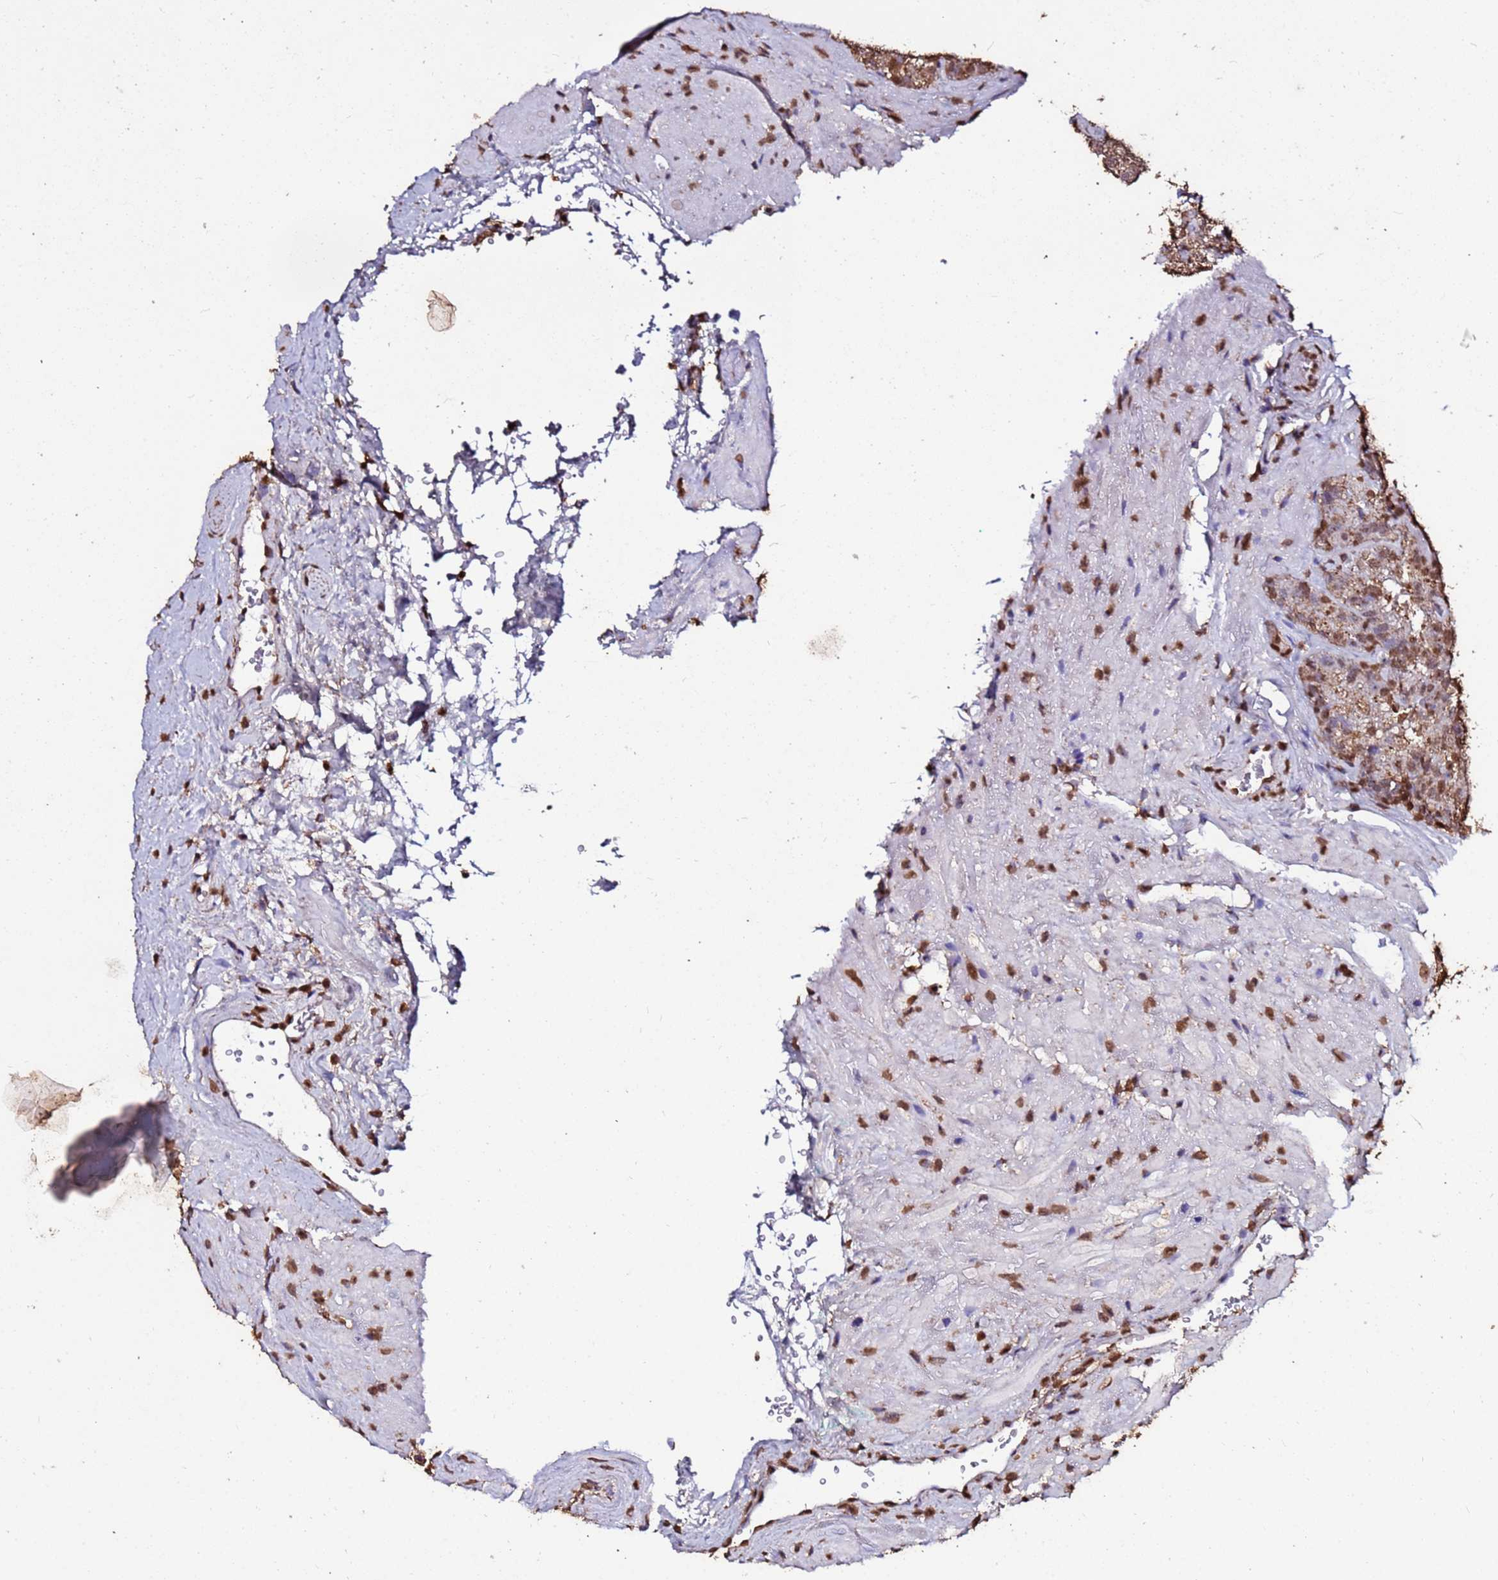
{"staining": {"intensity": "moderate", "quantity": ">75%", "location": "cytoplasmic/membranous,nuclear"}, "tissue": "seminal vesicle", "cell_type": "Glandular cells", "image_type": "normal", "snomed": [{"axis": "morphology", "description": "Normal tissue, NOS"}, {"axis": "topography", "description": "Seminal veicle"}], "caption": "Immunohistochemistry (DAB) staining of normal seminal vesicle shows moderate cytoplasmic/membranous,nuclear protein expression in about >75% of glandular cells.", "gene": "TRIP6", "patient": {"sex": "male", "age": 58}}